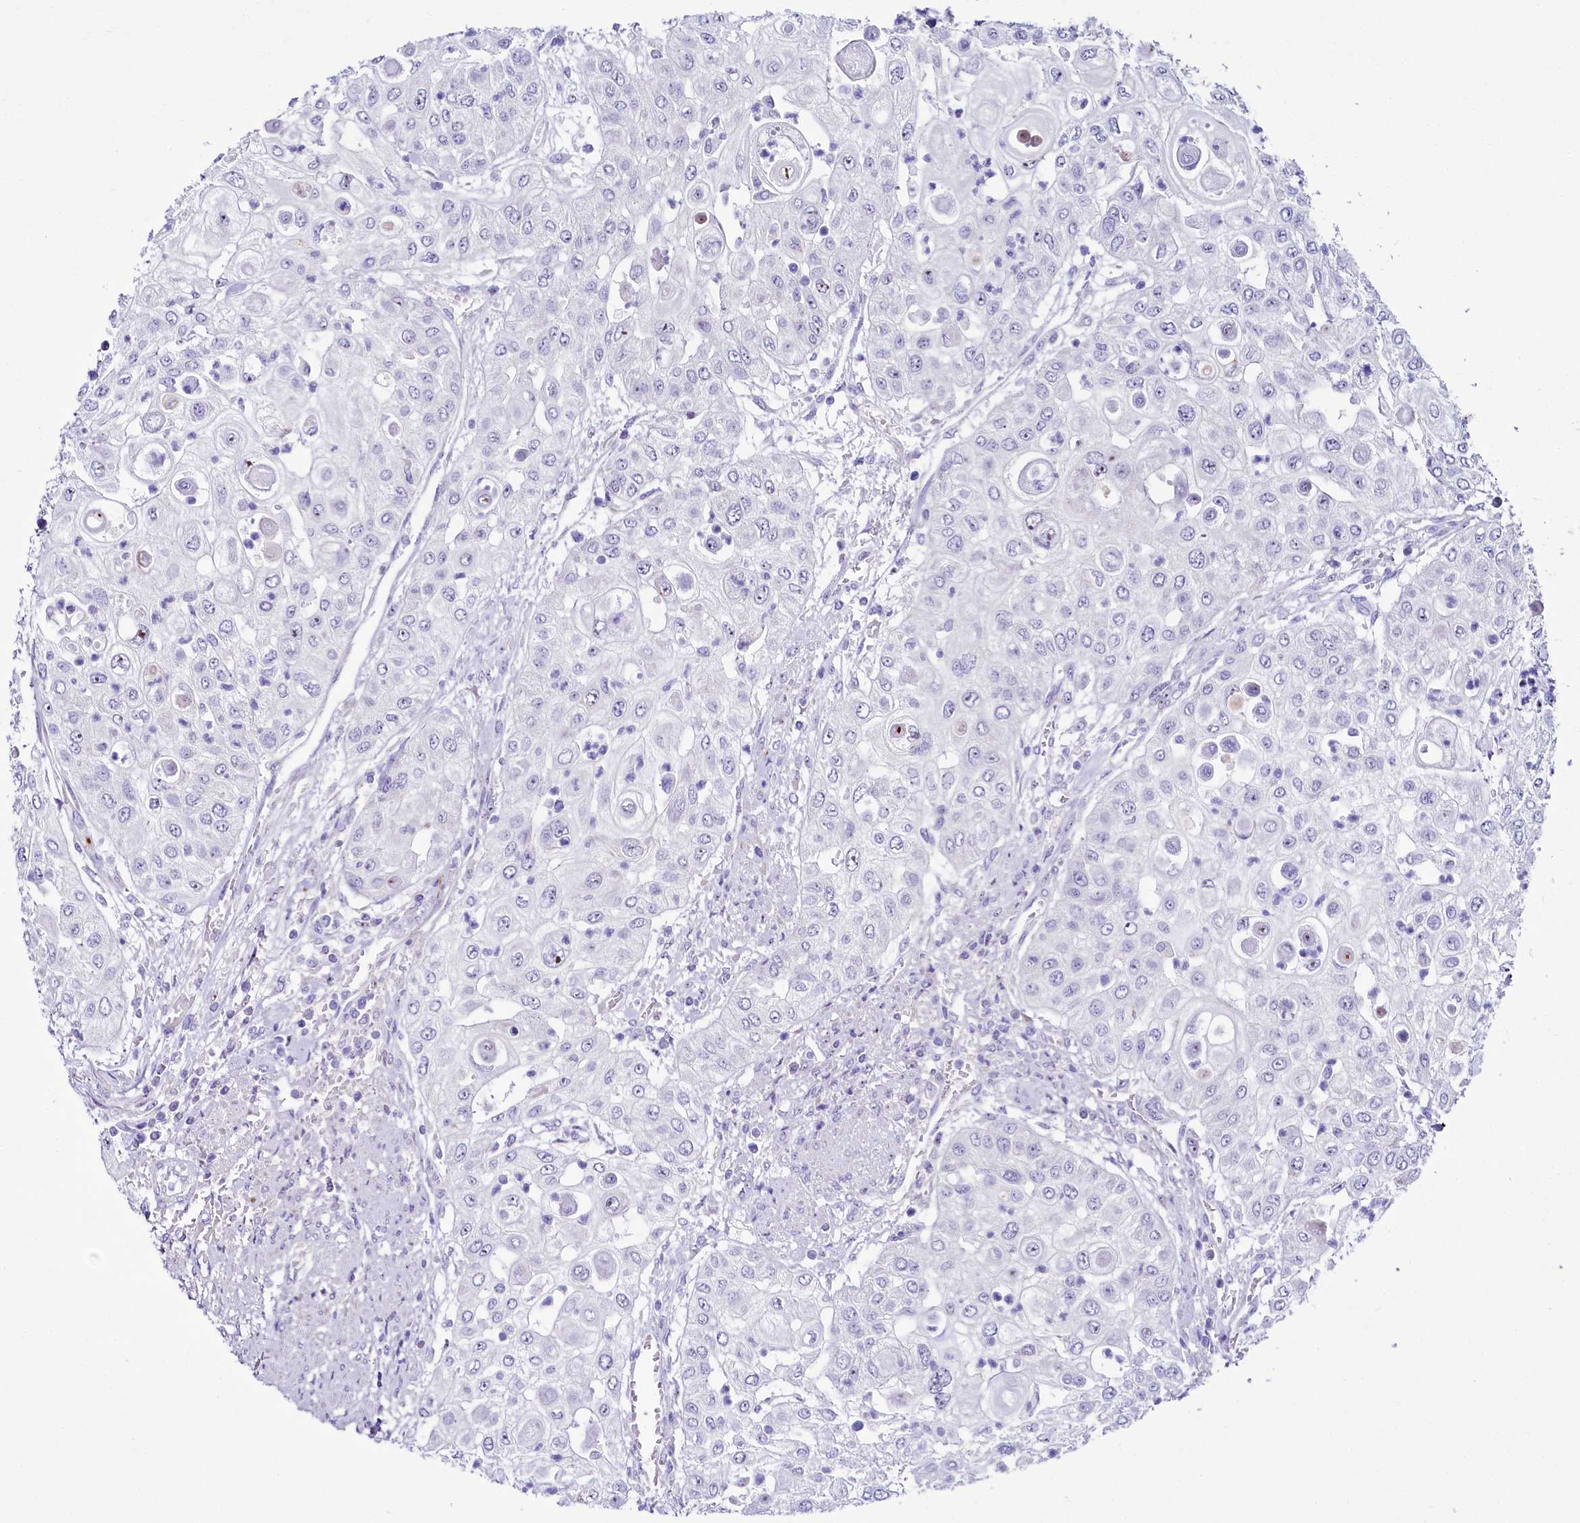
{"staining": {"intensity": "negative", "quantity": "none", "location": "none"}, "tissue": "urothelial cancer", "cell_type": "Tumor cells", "image_type": "cancer", "snomed": [{"axis": "morphology", "description": "Urothelial carcinoma, High grade"}, {"axis": "topography", "description": "Urinary bladder"}], "caption": "Immunohistochemistry (IHC) photomicrograph of urothelial carcinoma (high-grade) stained for a protein (brown), which shows no expression in tumor cells. Nuclei are stained in blue.", "gene": "SH3TC2", "patient": {"sex": "female", "age": 79}}